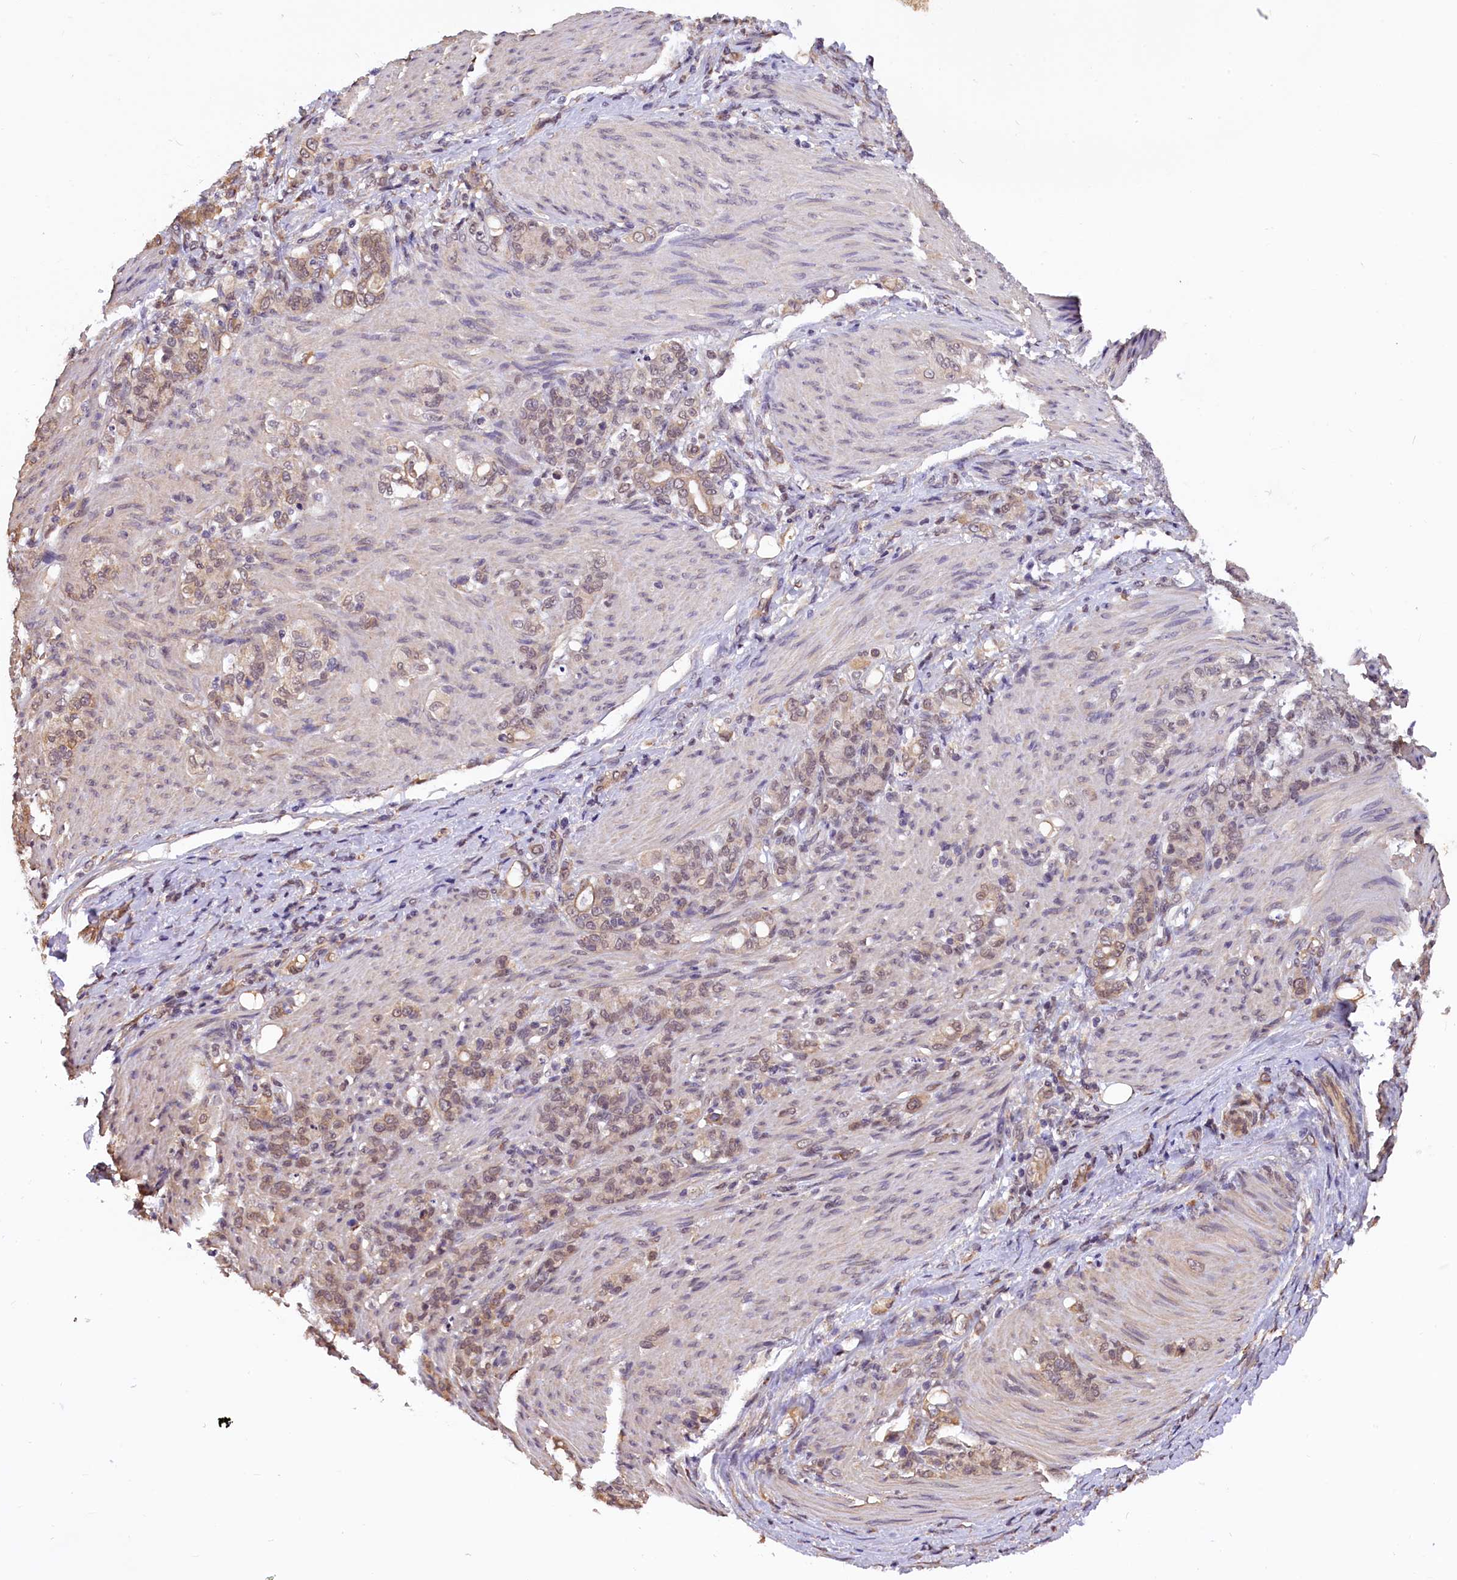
{"staining": {"intensity": "moderate", "quantity": ">75%", "location": "nuclear"}, "tissue": "stomach cancer", "cell_type": "Tumor cells", "image_type": "cancer", "snomed": [{"axis": "morphology", "description": "Adenocarcinoma, NOS"}, {"axis": "topography", "description": "Stomach"}], "caption": "The photomicrograph reveals a brown stain indicating the presence of a protein in the nuclear of tumor cells in stomach cancer (adenocarcinoma).", "gene": "ZC3H4", "patient": {"sex": "female", "age": 79}}